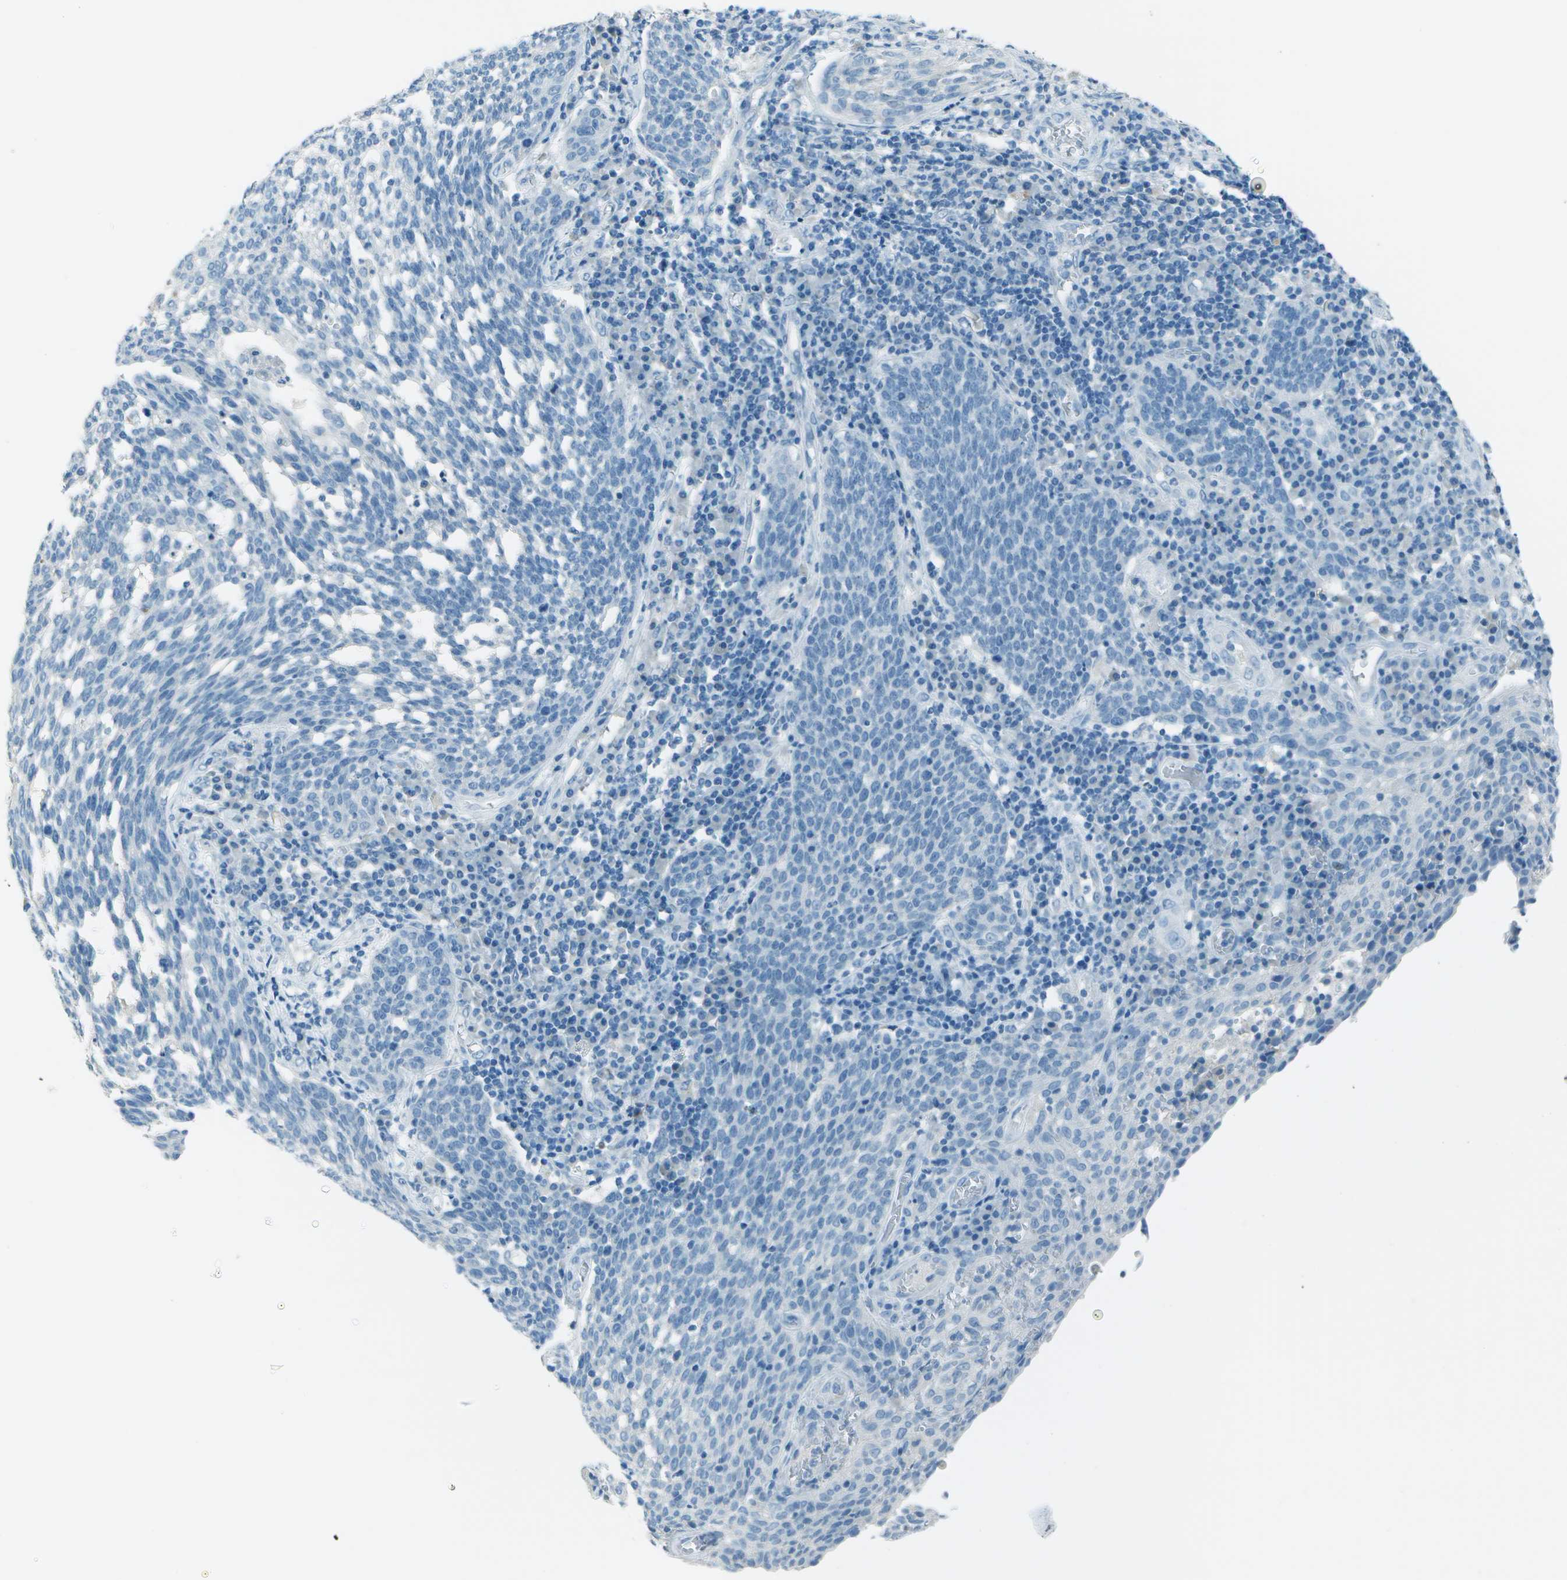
{"staining": {"intensity": "negative", "quantity": "none", "location": "none"}, "tissue": "cervical cancer", "cell_type": "Tumor cells", "image_type": "cancer", "snomed": [{"axis": "morphology", "description": "Squamous cell carcinoma, NOS"}, {"axis": "topography", "description": "Cervix"}], "caption": "Squamous cell carcinoma (cervical) was stained to show a protein in brown. There is no significant staining in tumor cells. Nuclei are stained in blue.", "gene": "FGF1", "patient": {"sex": "female", "age": 34}}